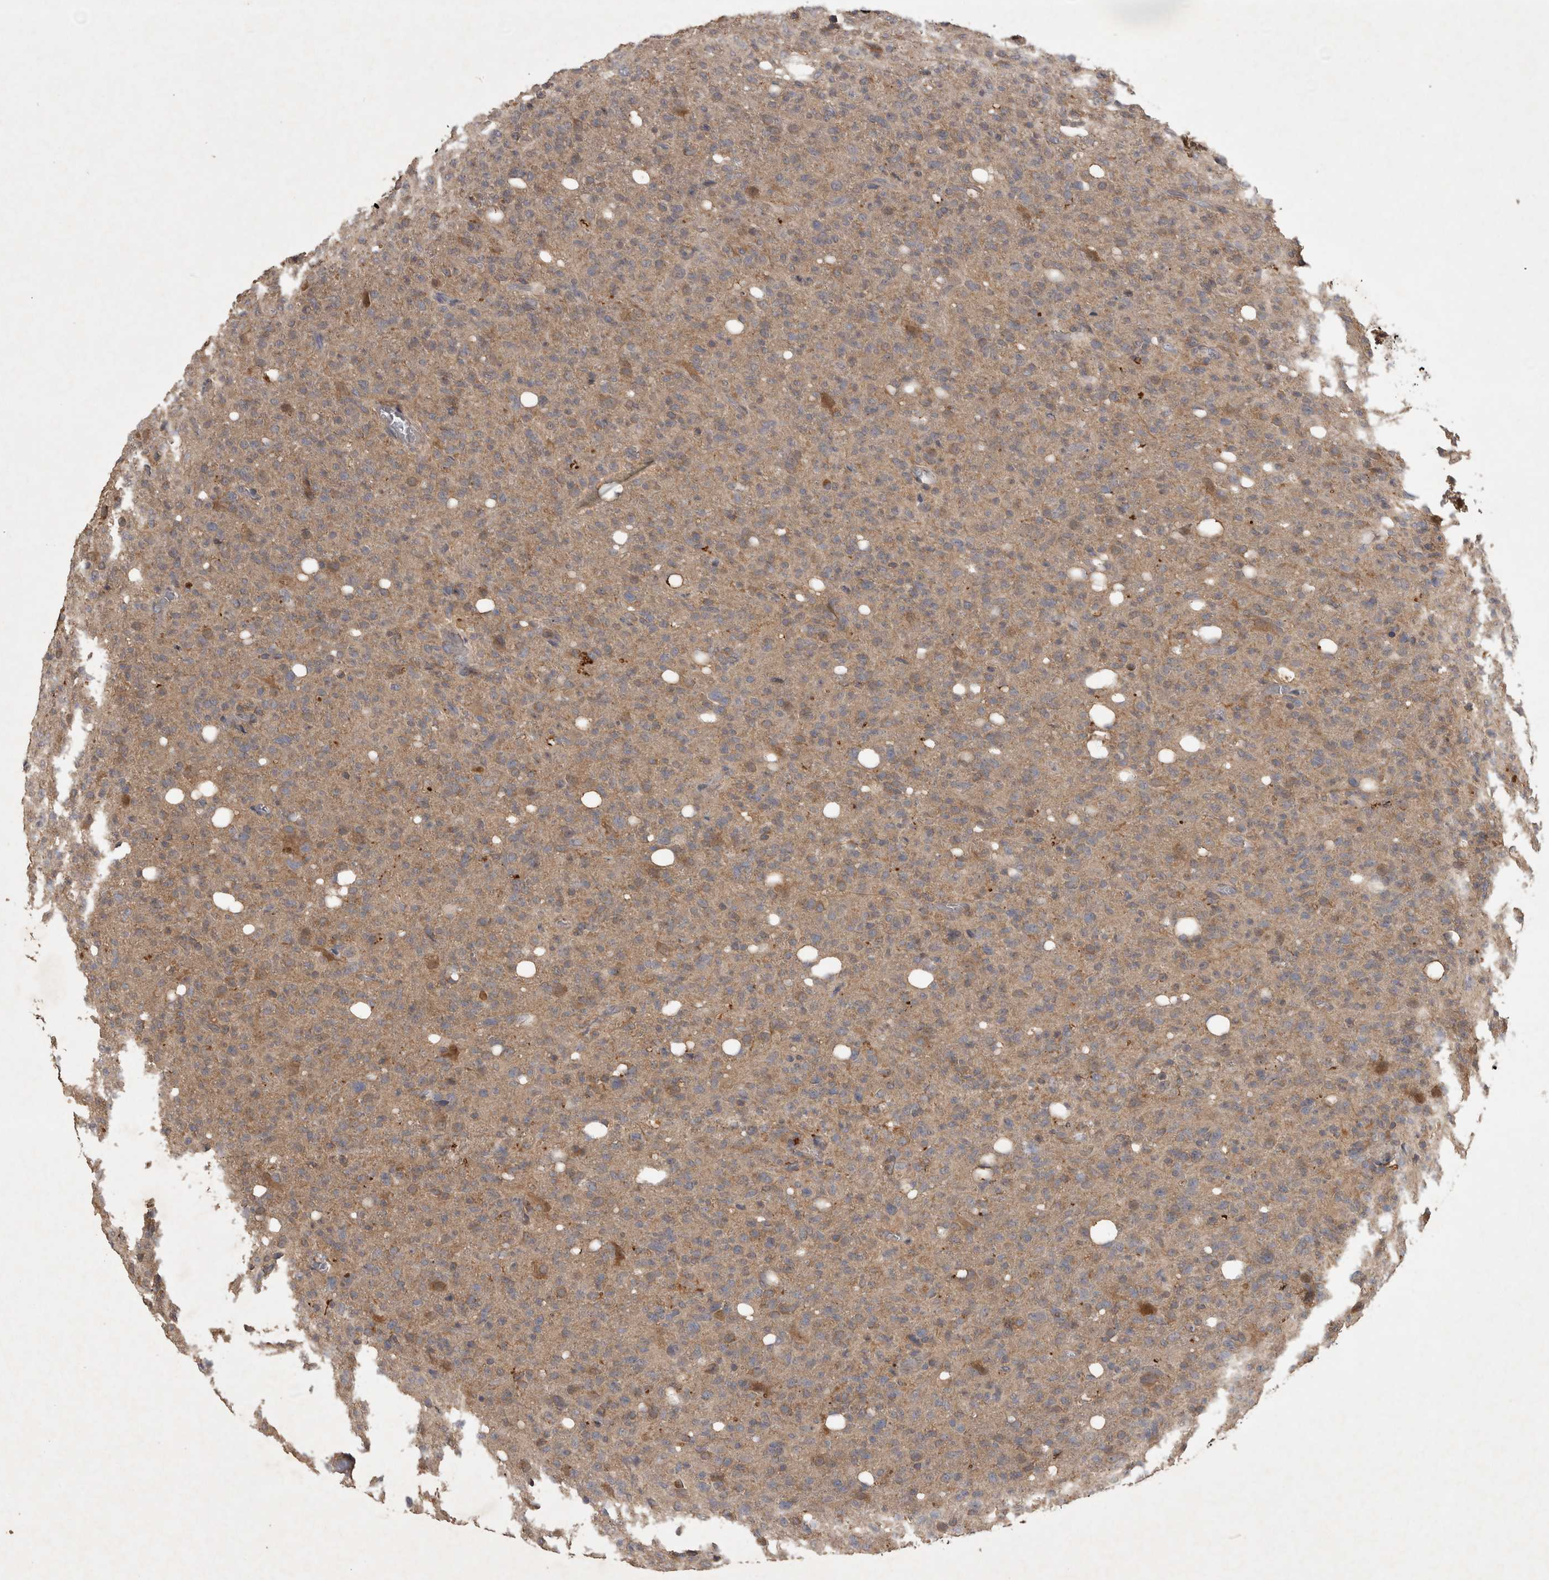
{"staining": {"intensity": "weak", "quantity": "<25%", "location": "cytoplasmic/membranous"}, "tissue": "glioma", "cell_type": "Tumor cells", "image_type": "cancer", "snomed": [{"axis": "morphology", "description": "Glioma, malignant, High grade"}, {"axis": "topography", "description": "Brain"}], "caption": "The image reveals no staining of tumor cells in malignant high-grade glioma. Nuclei are stained in blue.", "gene": "TRMT61B", "patient": {"sex": "female", "age": 57}}